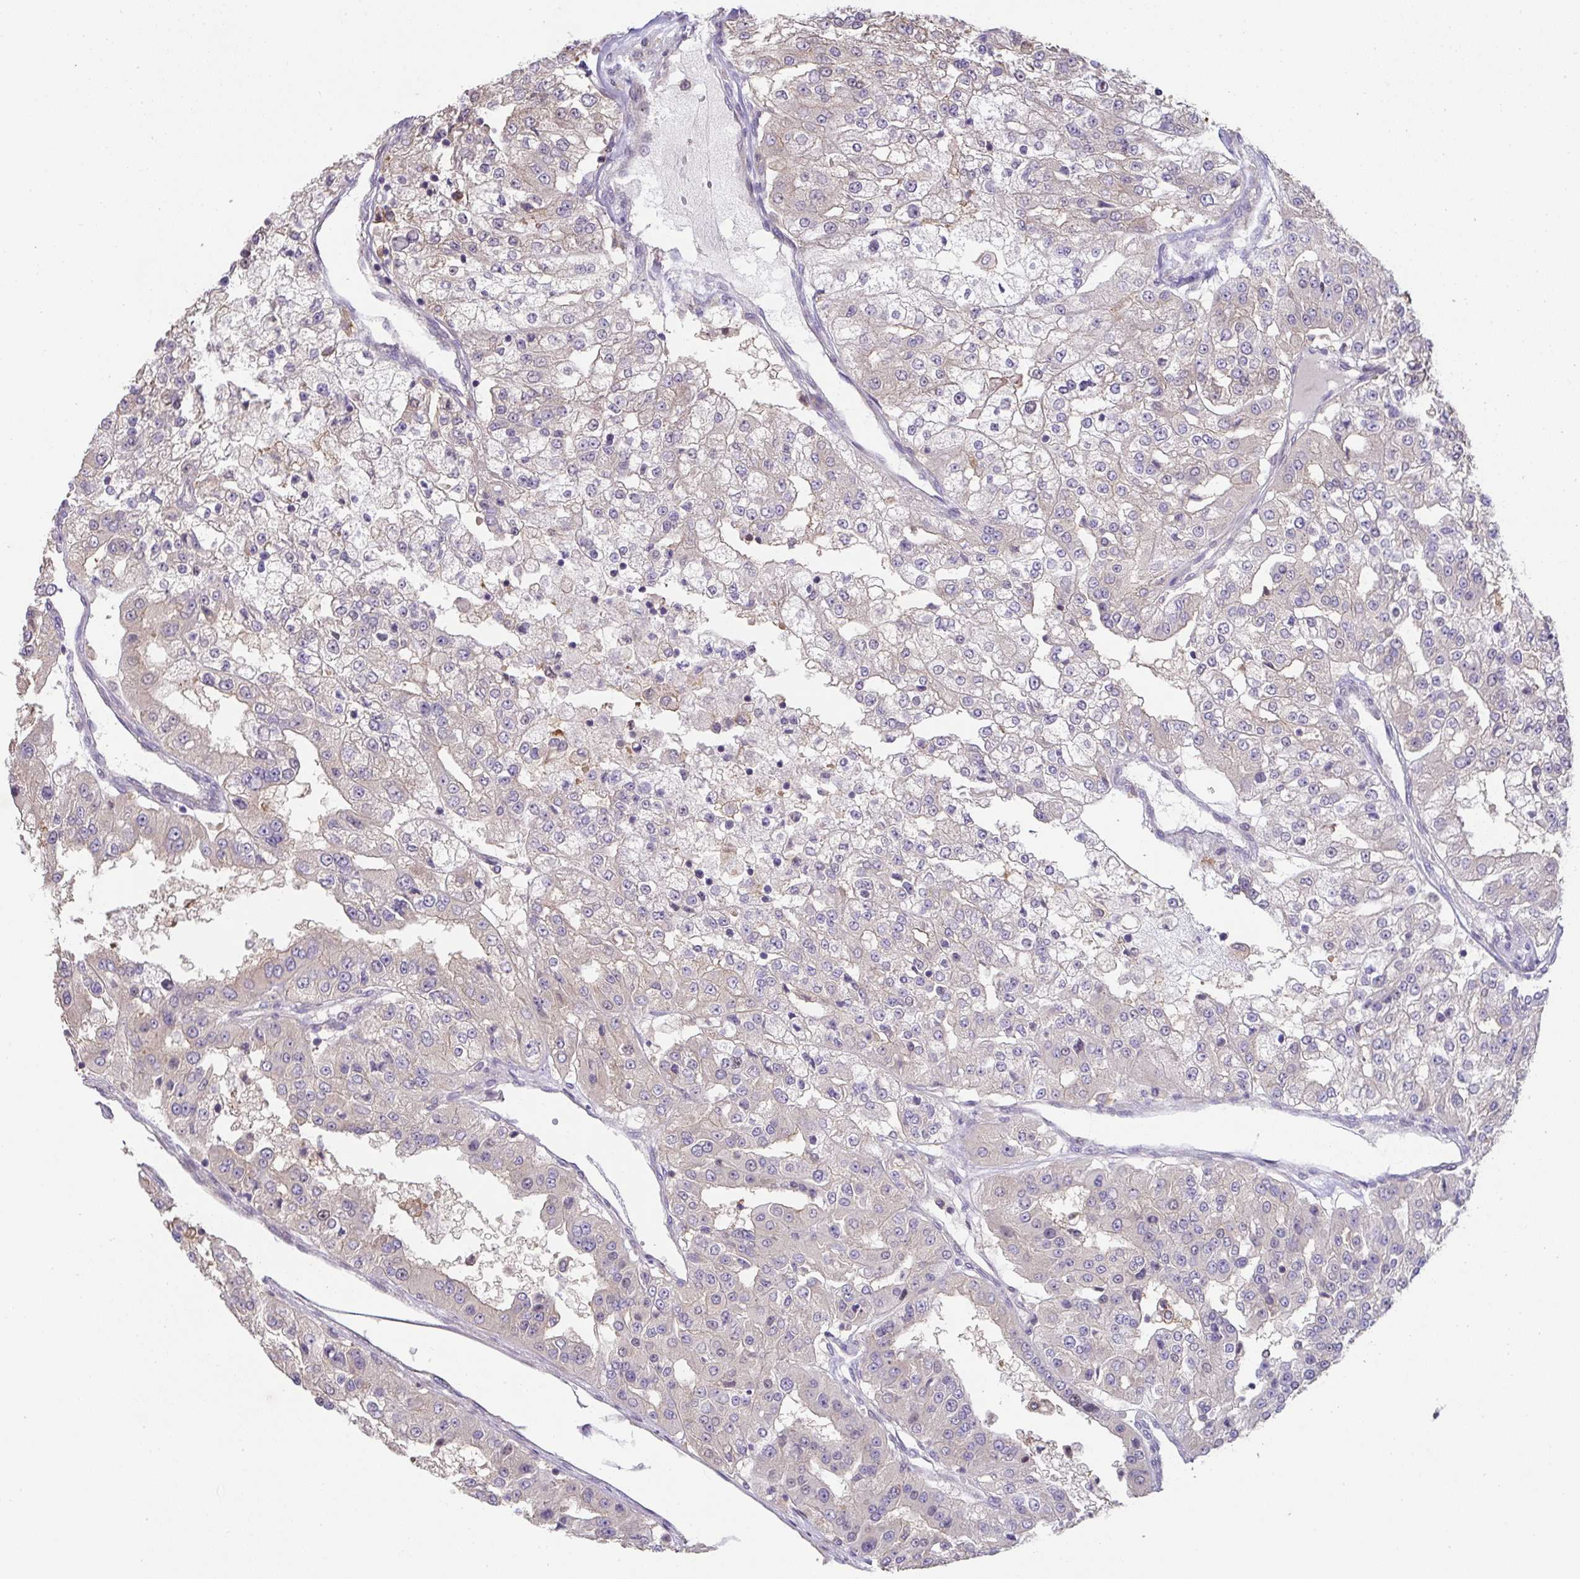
{"staining": {"intensity": "weak", "quantity": "<25%", "location": "cytoplasmic/membranous"}, "tissue": "renal cancer", "cell_type": "Tumor cells", "image_type": "cancer", "snomed": [{"axis": "morphology", "description": "Adenocarcinoma, NOS"}, {"axis": "topography", "description": "Kidney"}], "caption": "High power microscopy micrograph of an IHC histopathology image of adenocarcinoma (renal), revealing no significant expression in tumor cells.", "gene": "EEF1AKMT1", "patient": {"sex": "female", "age": 63}}